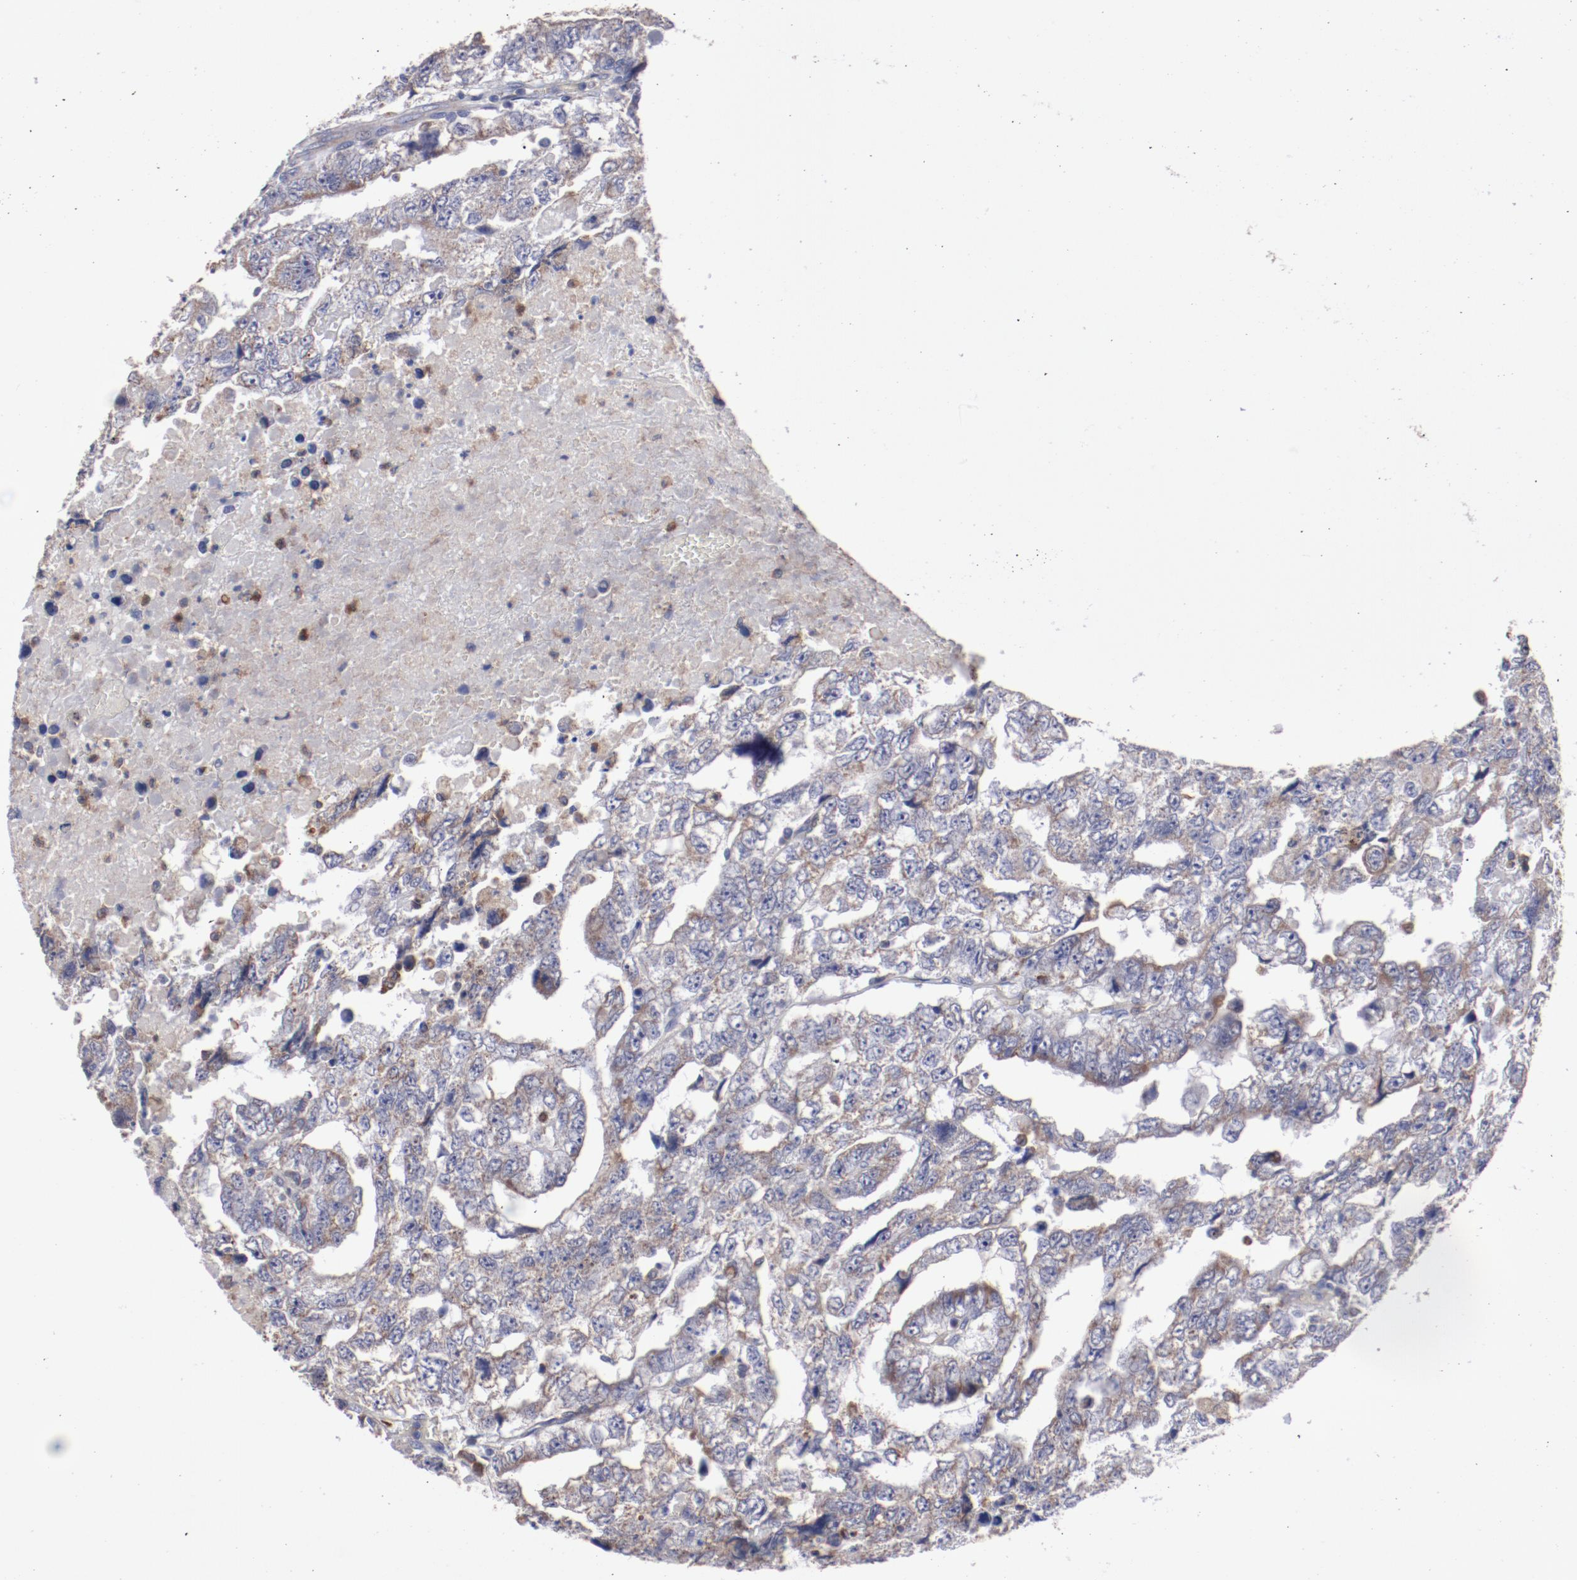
{"staining": {"intensity": "weak", "quantity": ">75%", "location": "cytoplasmic/membranous"}, "tissue": "testis cancer", "cell_type": "Tumor cells", "image_type": "cancer", "snomed": [{"axis": "morphology", "description": "Carcinoma, Embryonal, NOS"}, {"axis": "topography", "description": "Testis"}], "caption": "There is low levels of weak cytoplasmic/membranous staining in tumor cells of embryonal carcinoma (testis), as demonstrated by immunohistochemical staining (brown color).", "gene": "FGR", "patient": {"sex": "male", "age": 36}}